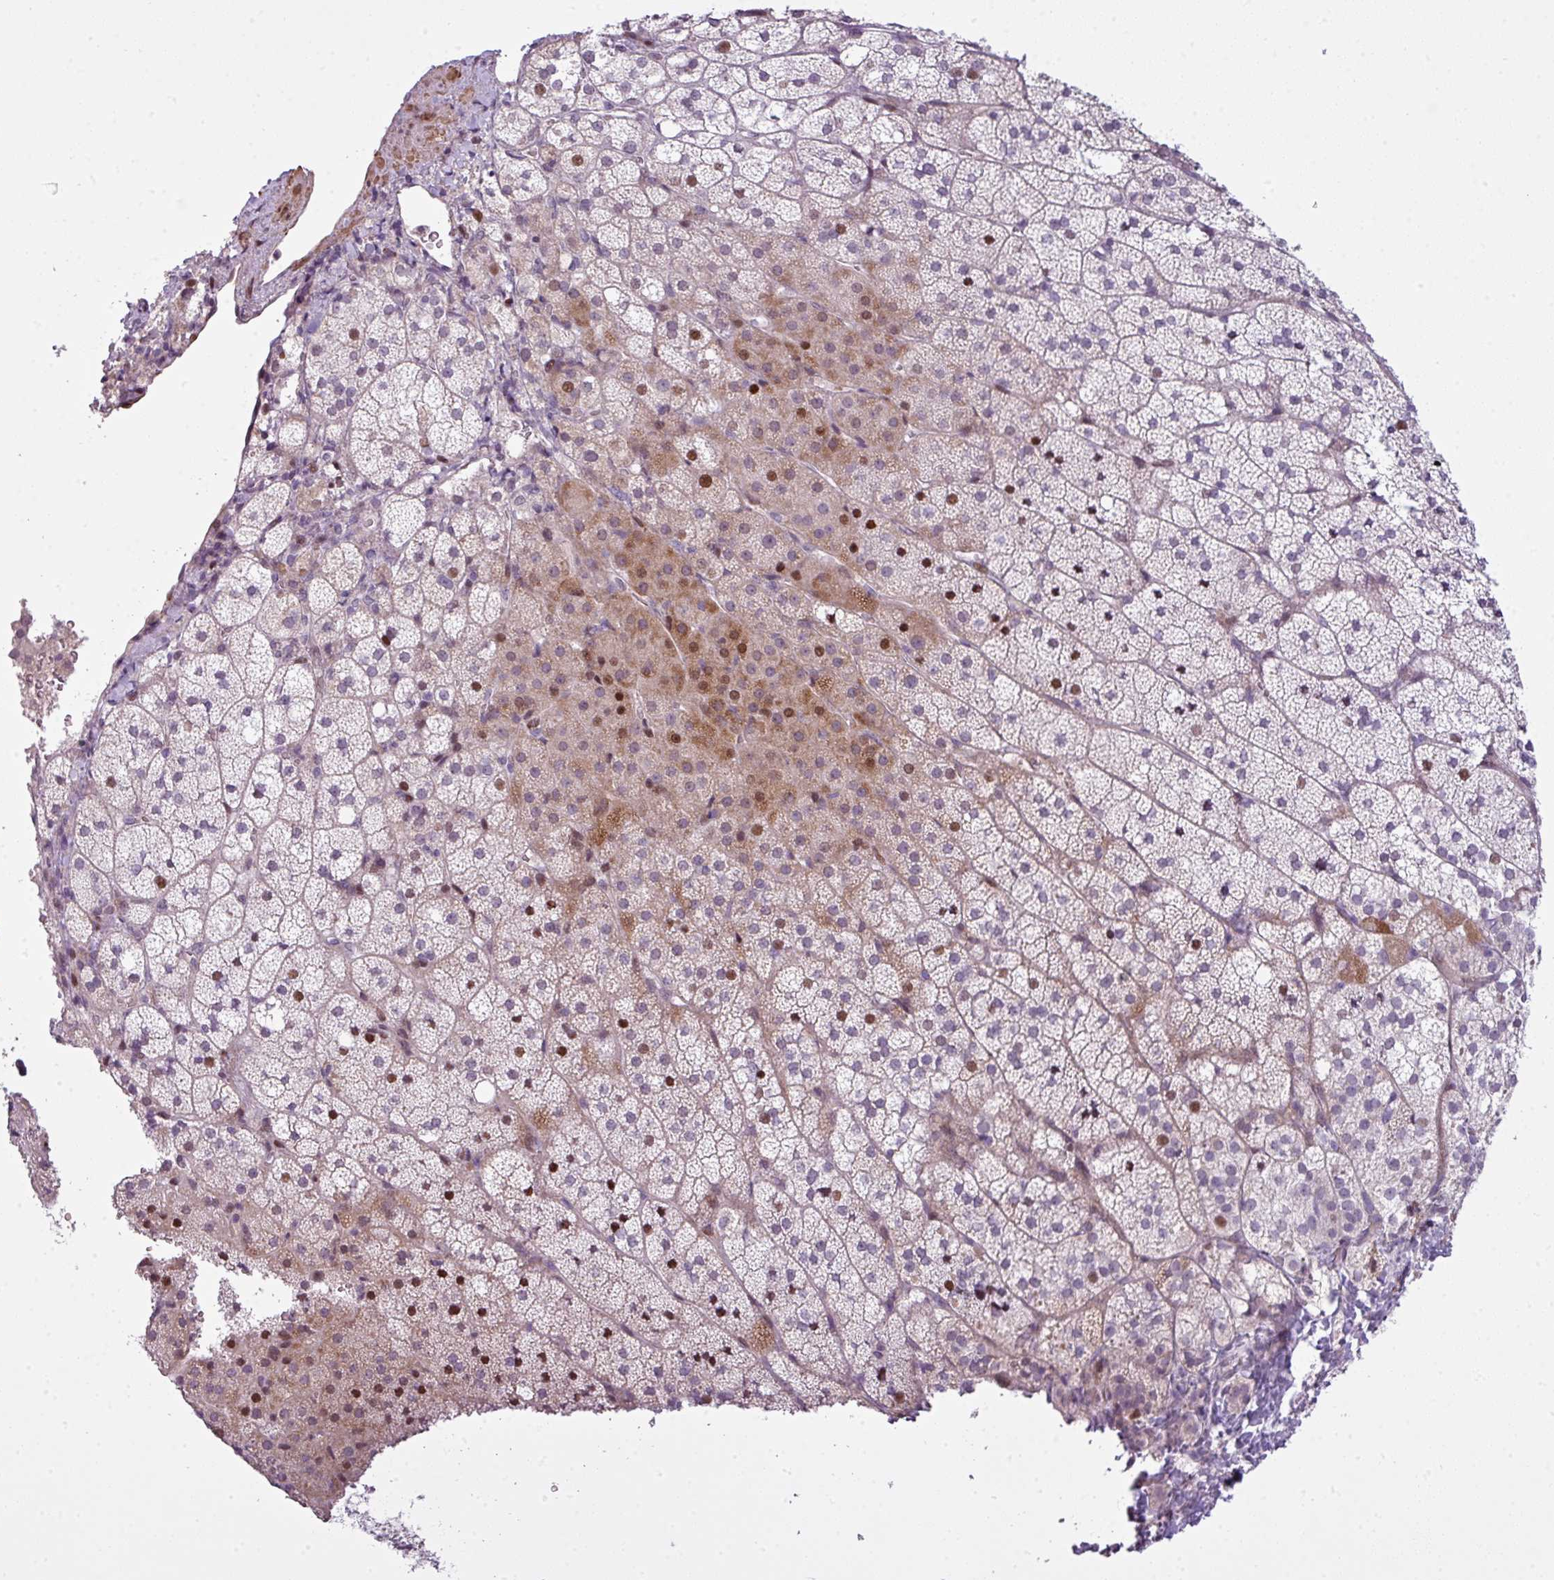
{"staining": {"intensity": "moderate", "quantity": "25%-75%", "location": "nuclear"}, "tissue": "adrenal gland", "cell_type": "Glandular cells", "image_type": "normal", "snomed": [{"axis": "morphology", "description": "Normal tissue, NOS"}, {"axis": "topography", "description": "Adrenal gland"}], "caption": "Adrenal gland stained with a brown dye demonstrates moderate nuclear positive expression in approximately 25%-75% of glandular cells.", "gene": "ZNF688", "patient": {"sex": "male", "age": 53}}